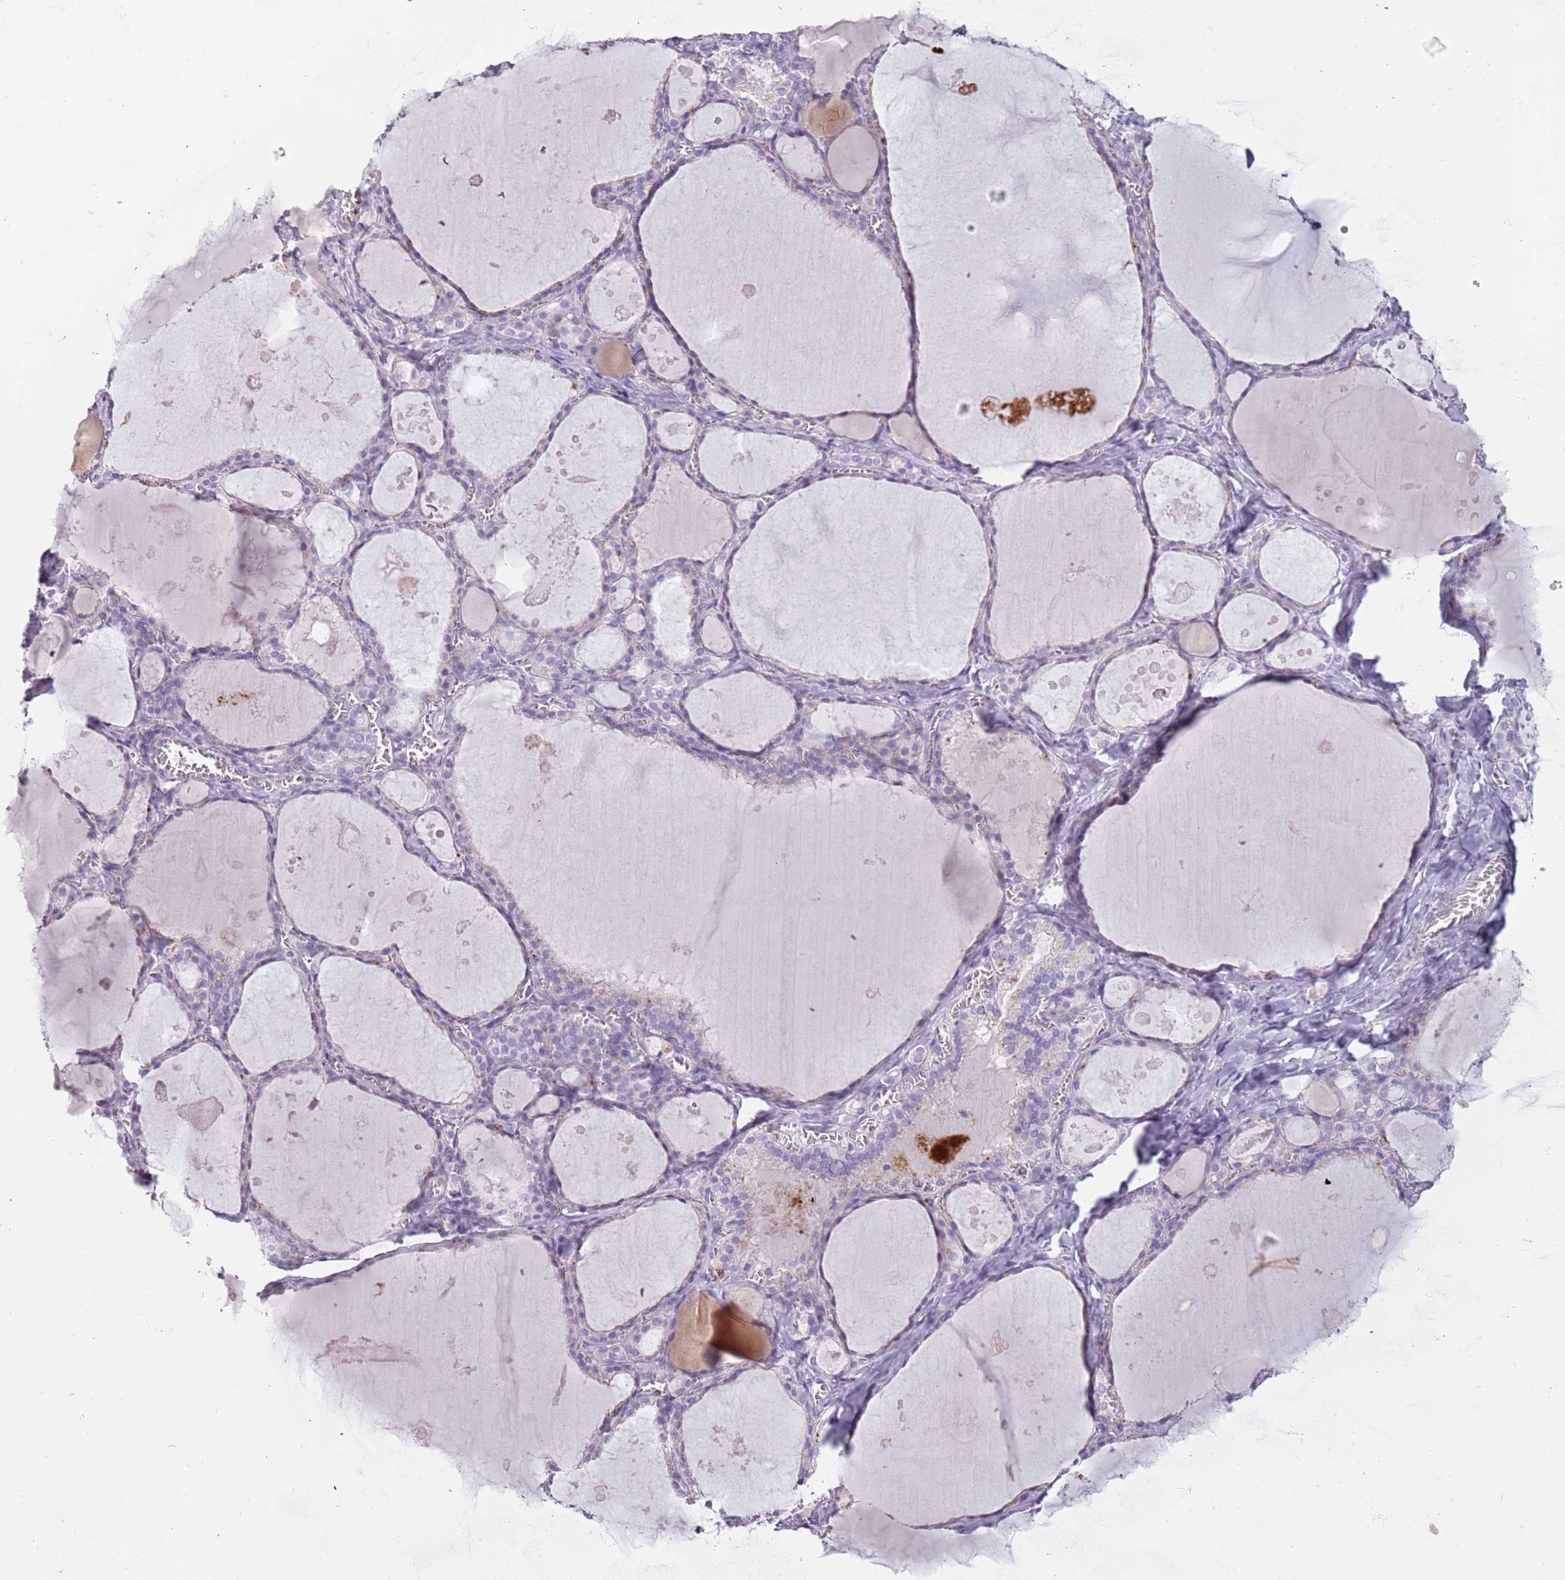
{"staining": {"intensity": "negative", "quantity": "none", "location": "none"}, "tissue": "thyroid gland", "cell_type": "Glandular cells", "image_type": "normal", "snomed": [{"axis": "morphology", "description": "Normal tissue, NOS"}, {"axis": "topography", "description": "Thyroid gland"}], "caption": "Immunohistochemistry micrograph of benign thyroid gland: human thyroid gland stained with DAB displays no significant protein staining in glandular cells.", "gene": "NWD2", "patient": {"sex": "male", "age": 56}}